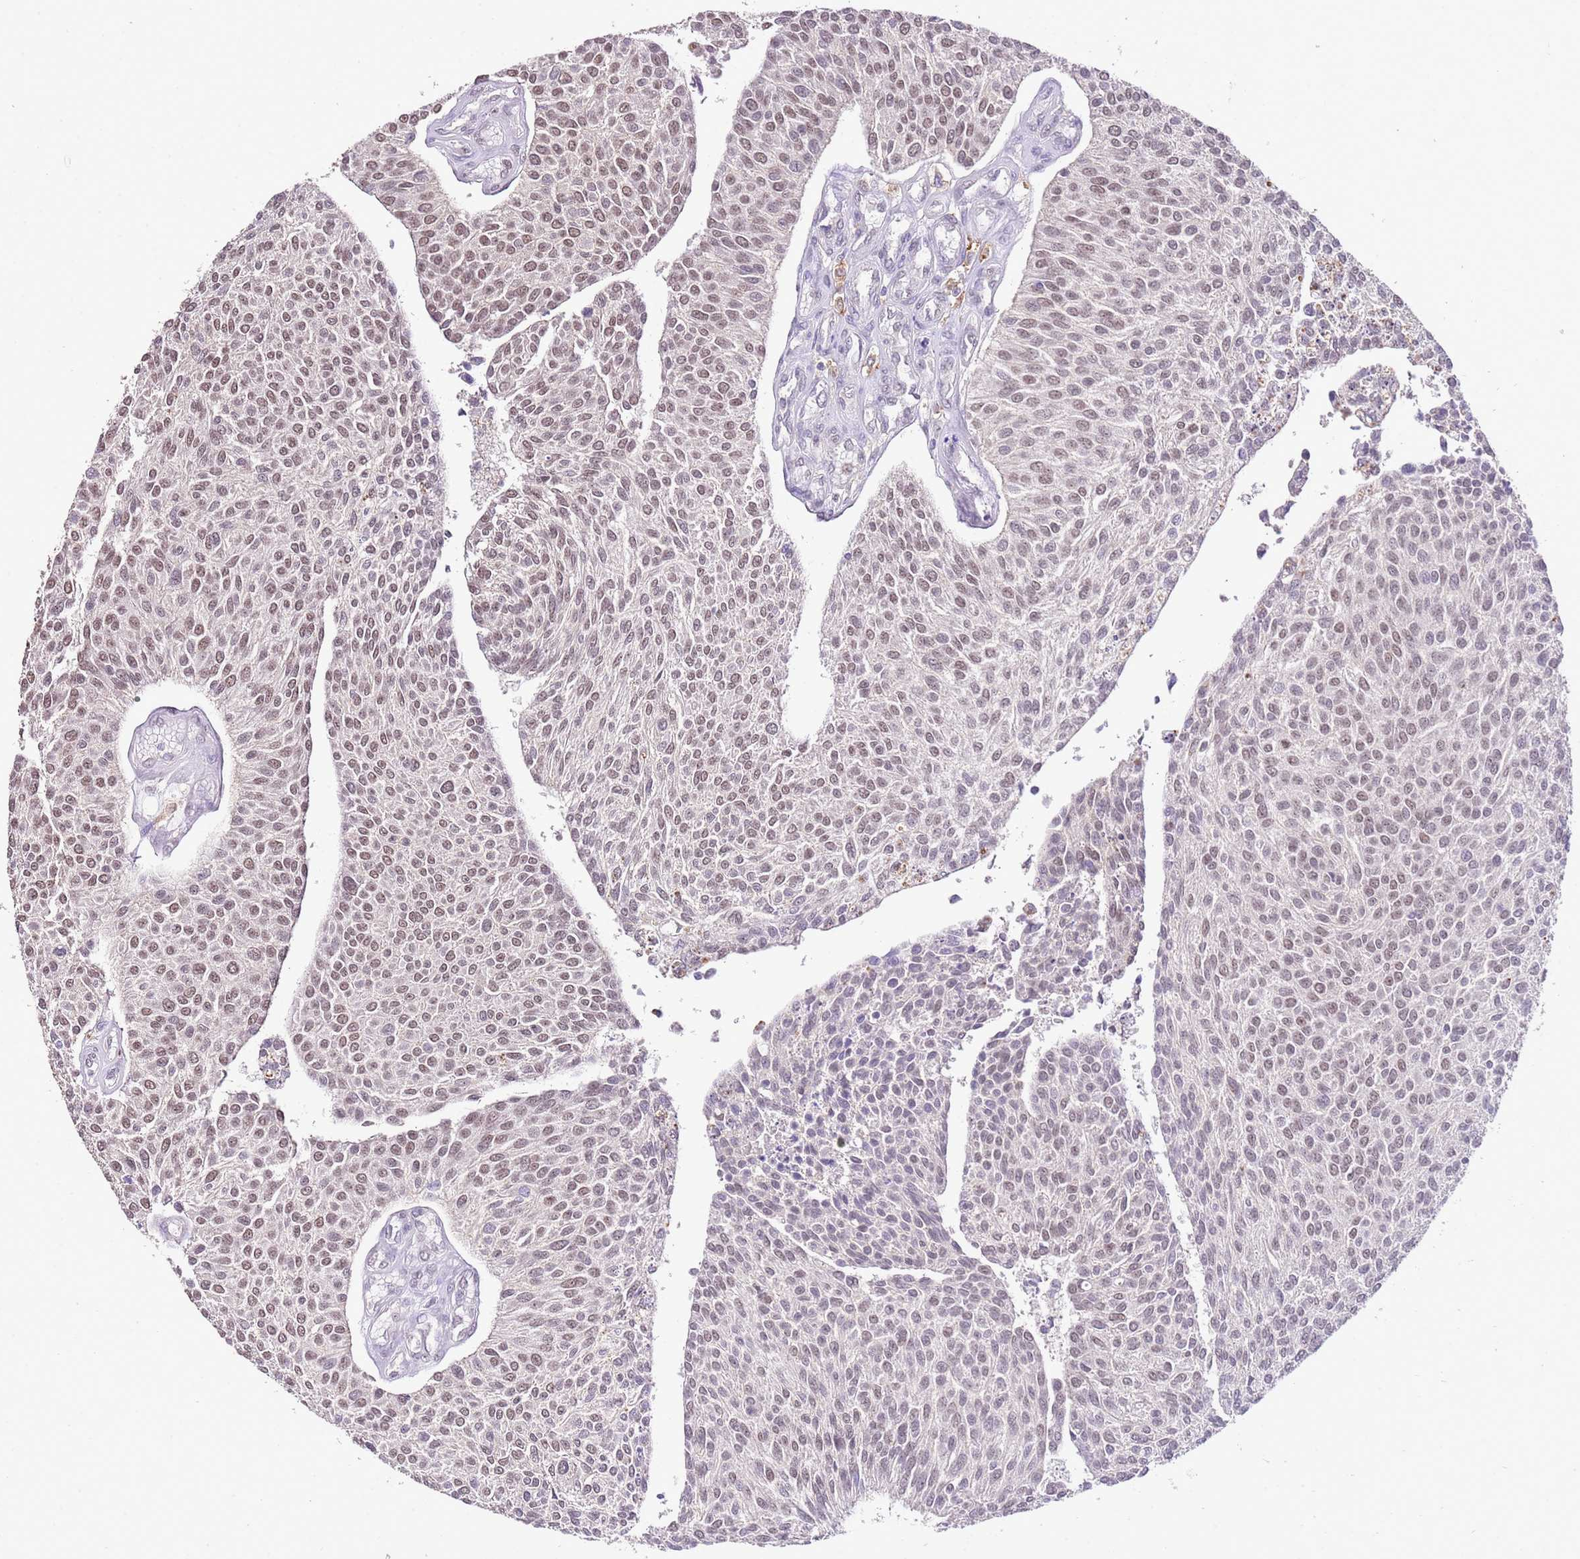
{"staining": {"intensity": "moderate", "quantity": ">75%", "location": "nuclear"}, "tissue": "urothelial cancer", "cell_type": "Tumor cells", "image_type": "cancer", "snomed": [{"axis": "morphology", "description": "Urothelial carcinoma, NOS"}, {"axis": "topography", "description": "Urinary bladder"}], "caption": "Human urothelial cancer stained with a protein marker reveals moderate staining in tumor cells.", "gene": "IZUMO4", "patient": {"sex": "male", "age": 55}}